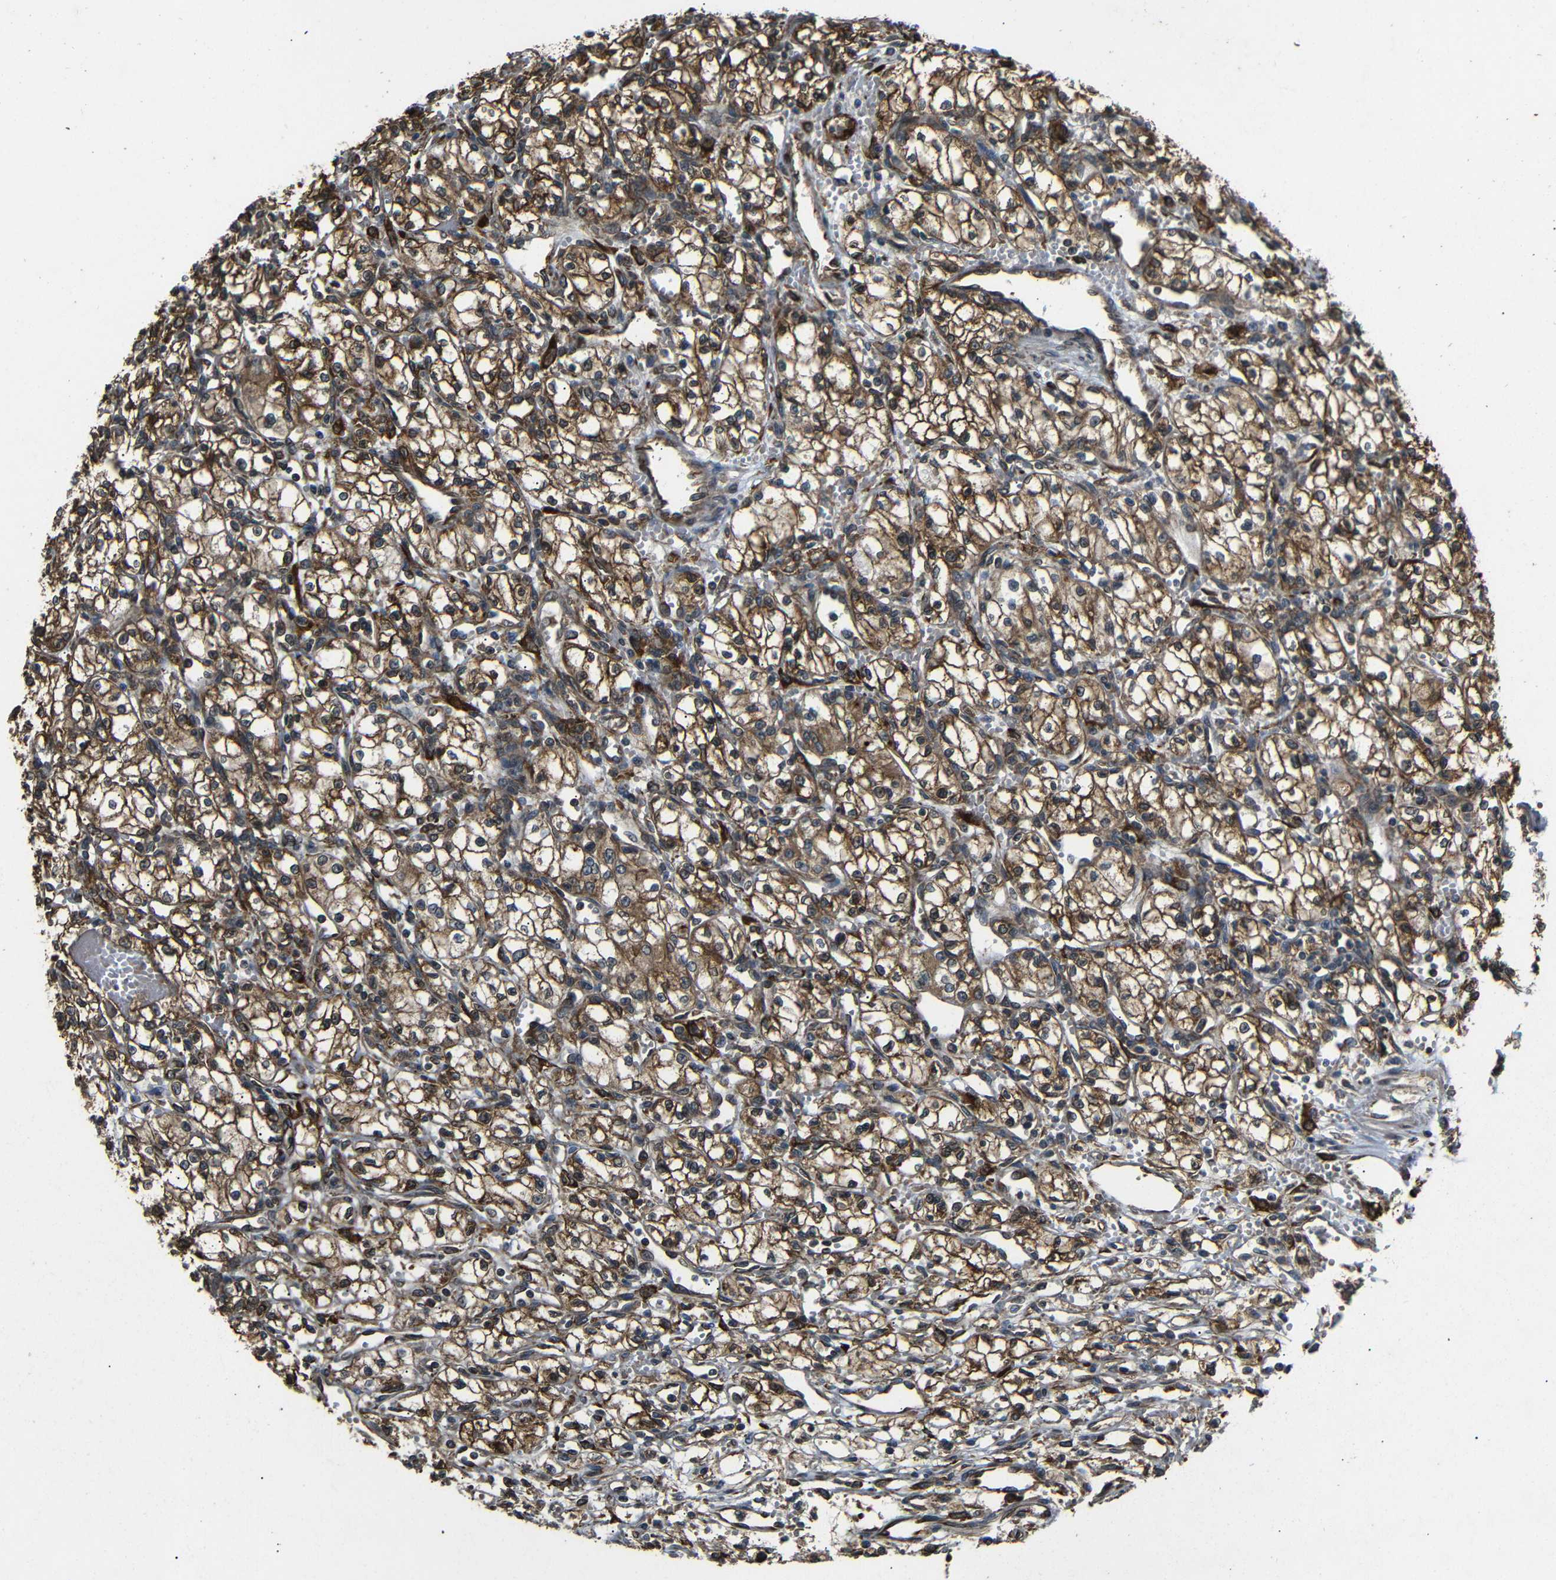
{"staining": {"intensity": "strong", "quantity": ">75%", "location": "cytoplasmic/membranous"}, "tissue": "renal cancer", "cell_type": "Tumor cells", "image_type": "cancer", "snomed": [{"axis": "morphology", "description": "Normal tissue, NOS"}, {"axis": "morphology", "description": "Adenocarcinoma, NOS"}, {"axis": "topography", "description": "Kidney"}], "caption": "The histopathology image displays a brown stain indicating the presence of a protein in the cytoplasmic/membranous of tumor cells in adenocarcinoma (renal). Ihc stains the protein of interest in brown and the nuclei are stained blue.", "gene": "TRPC1", "patient": {"sex": "male", "age": 59}}